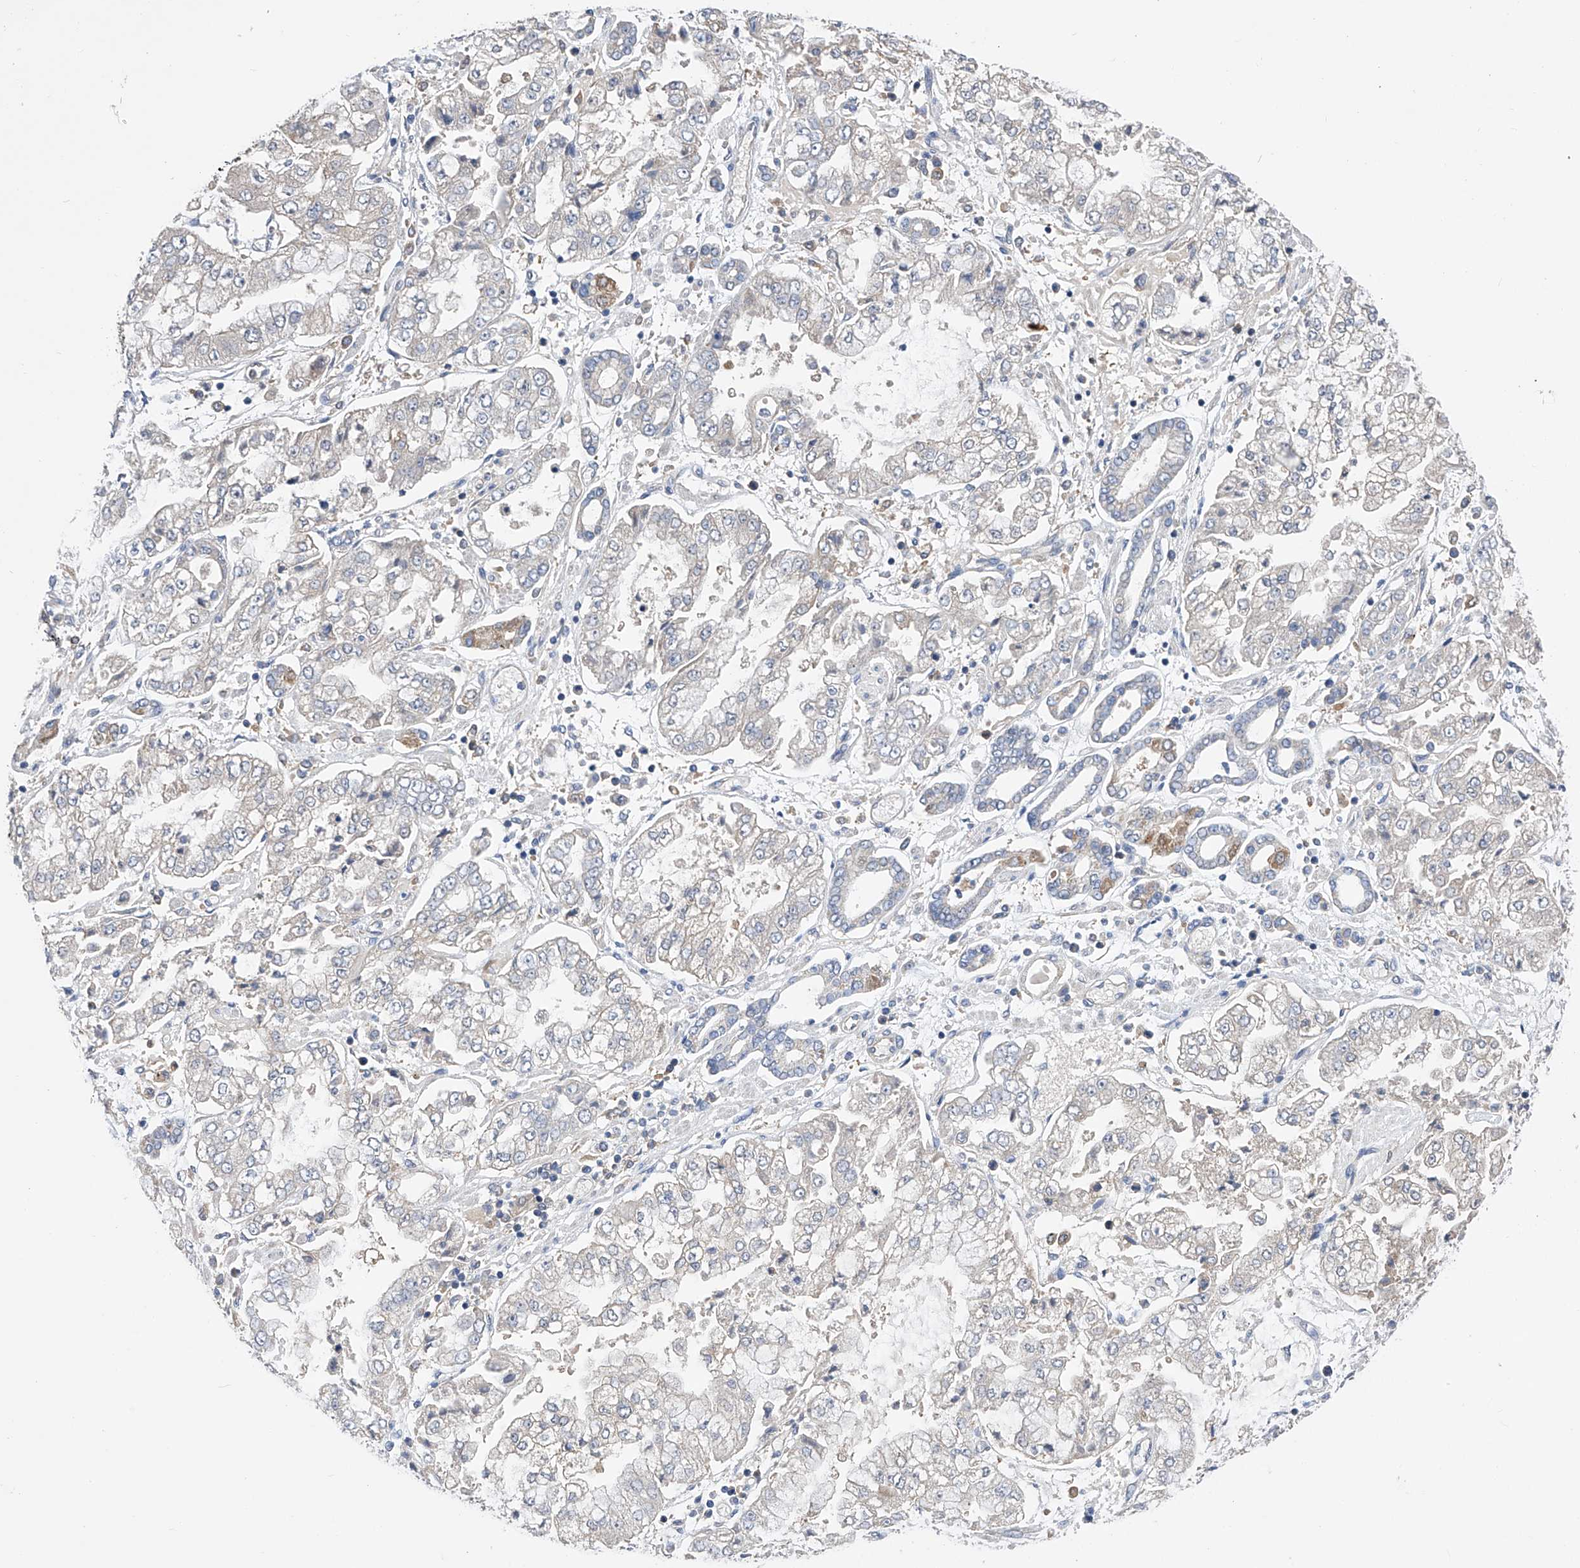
{"staining": {"intensity": "negative", "quantity": "none", "location": "none"}, "tissue": "stomach cancer", "cell_type": "Tumor cells", "image_type": "cancer", "snomed": [{"axis": "morphology", "description": "Adenocarcinoma, NOS"}, {"axis": "topography", "description": "Stomach"}], "caption": "Human stomach cancer stained for a protein using immunohistochemistry (IHC) exhibits no staining in tumor cells.", "gene": "SPATA20", "patient": {"sex": "male", "age": 76}}